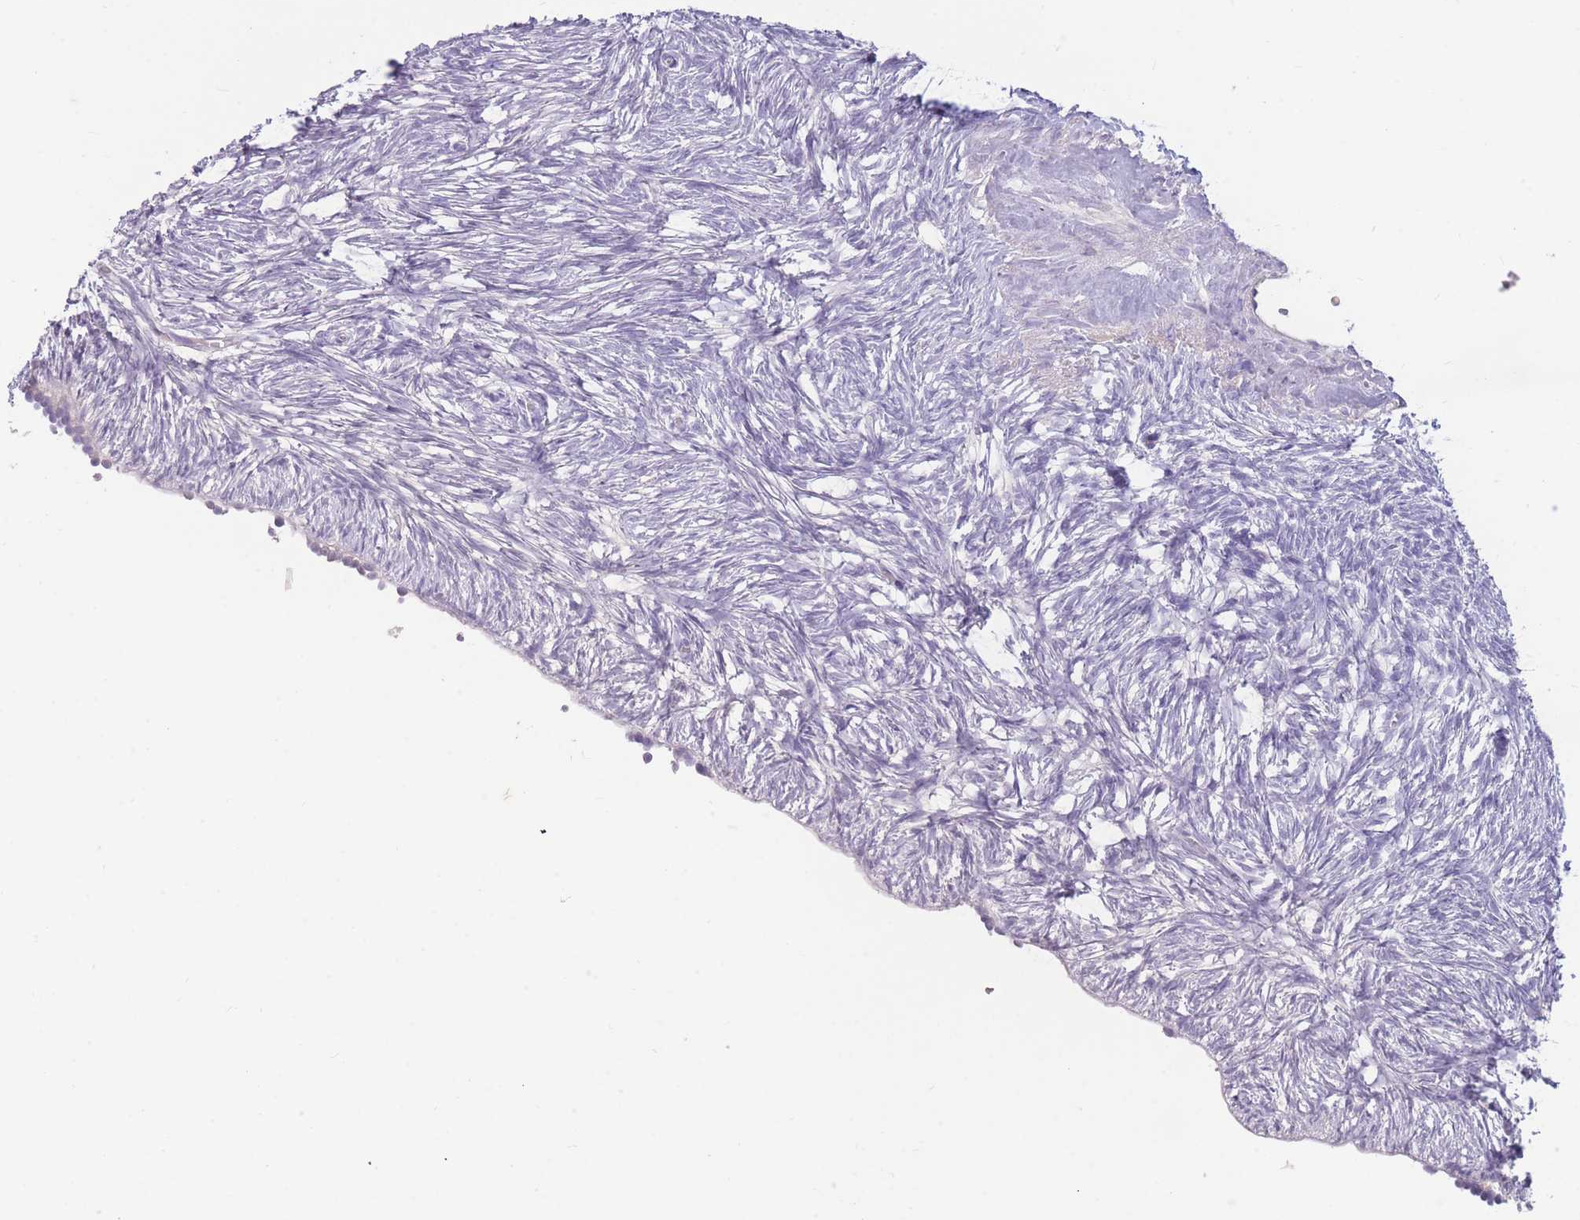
{"staining": {"intensity": "negative", "quantity": "none", "location": "none"}, "tissue": "ovary", "cell_type": "Follicle cells", "image_type": "normal", "snomed": [{"axis": "morphology", "description": "Normal tissue, NOS"}, {"axis": "topography", "description": "Ovary"}], "caption": "DAB (3,3'-diaminobenzidine) immunohistochemical staining of unremarkable ovary reveals no significant staining in follicle cells.", "gene": "TPSD1", "patient": {"sex": "female", "age": 51}}